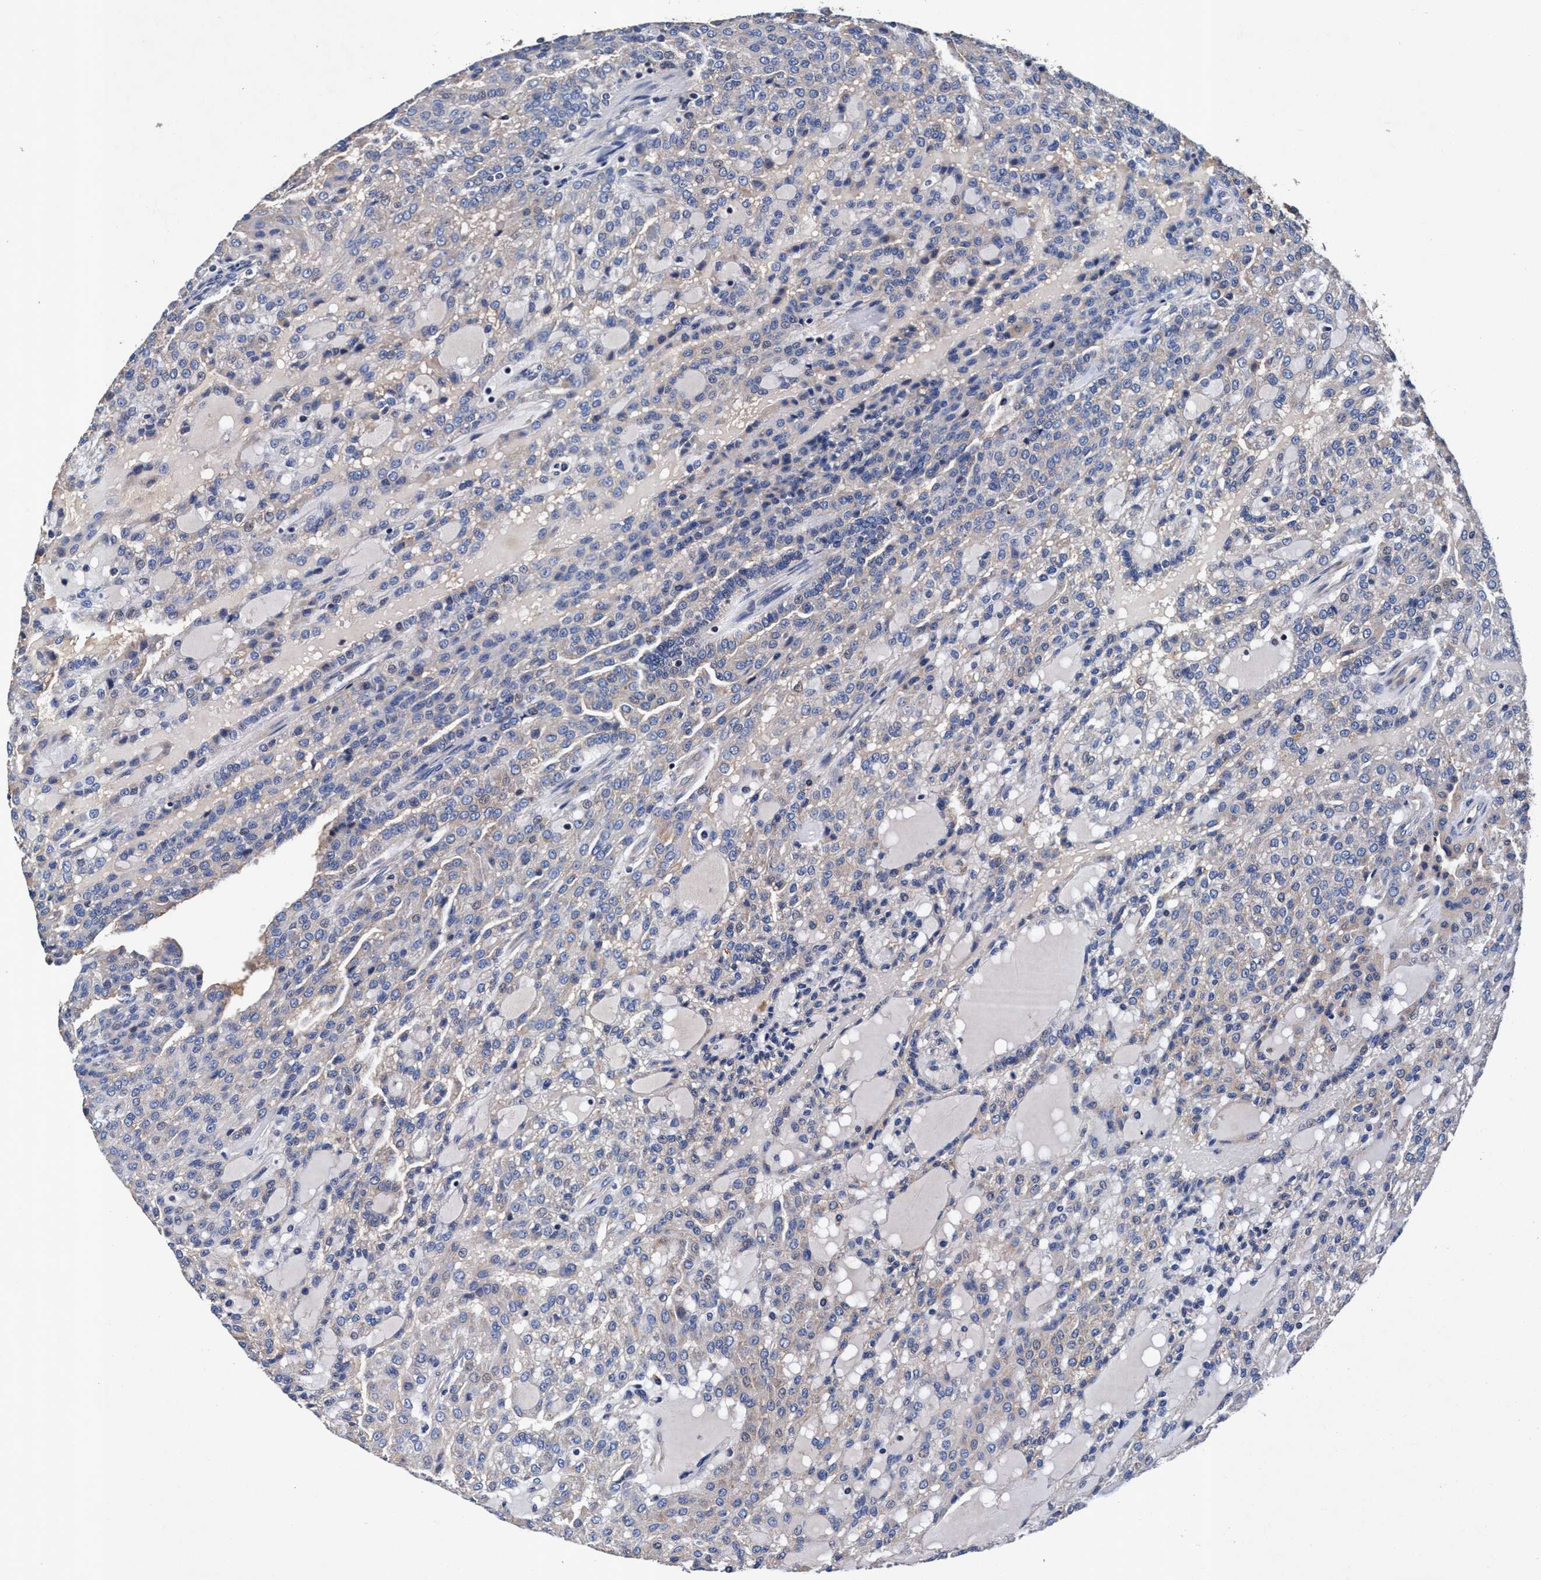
{"staining": {"intensity": "negative", "quantity": "none", "location": "none"}, "tissue": "renal cancer", "cell_type": "Tumor cells", "image_type": "cancer", "snomed": [{"axis": "morphology", "description": "Adenocarcinoma, NOS"}, {"axis": "topography", "description": "Kidney"}], "caption": "The histopathology image exhibits no significant staining in tumor cells of renal cancer (adenocarcinoma).", "gene": "RNF208", "patient": {"sex": "male", "age": 63}}